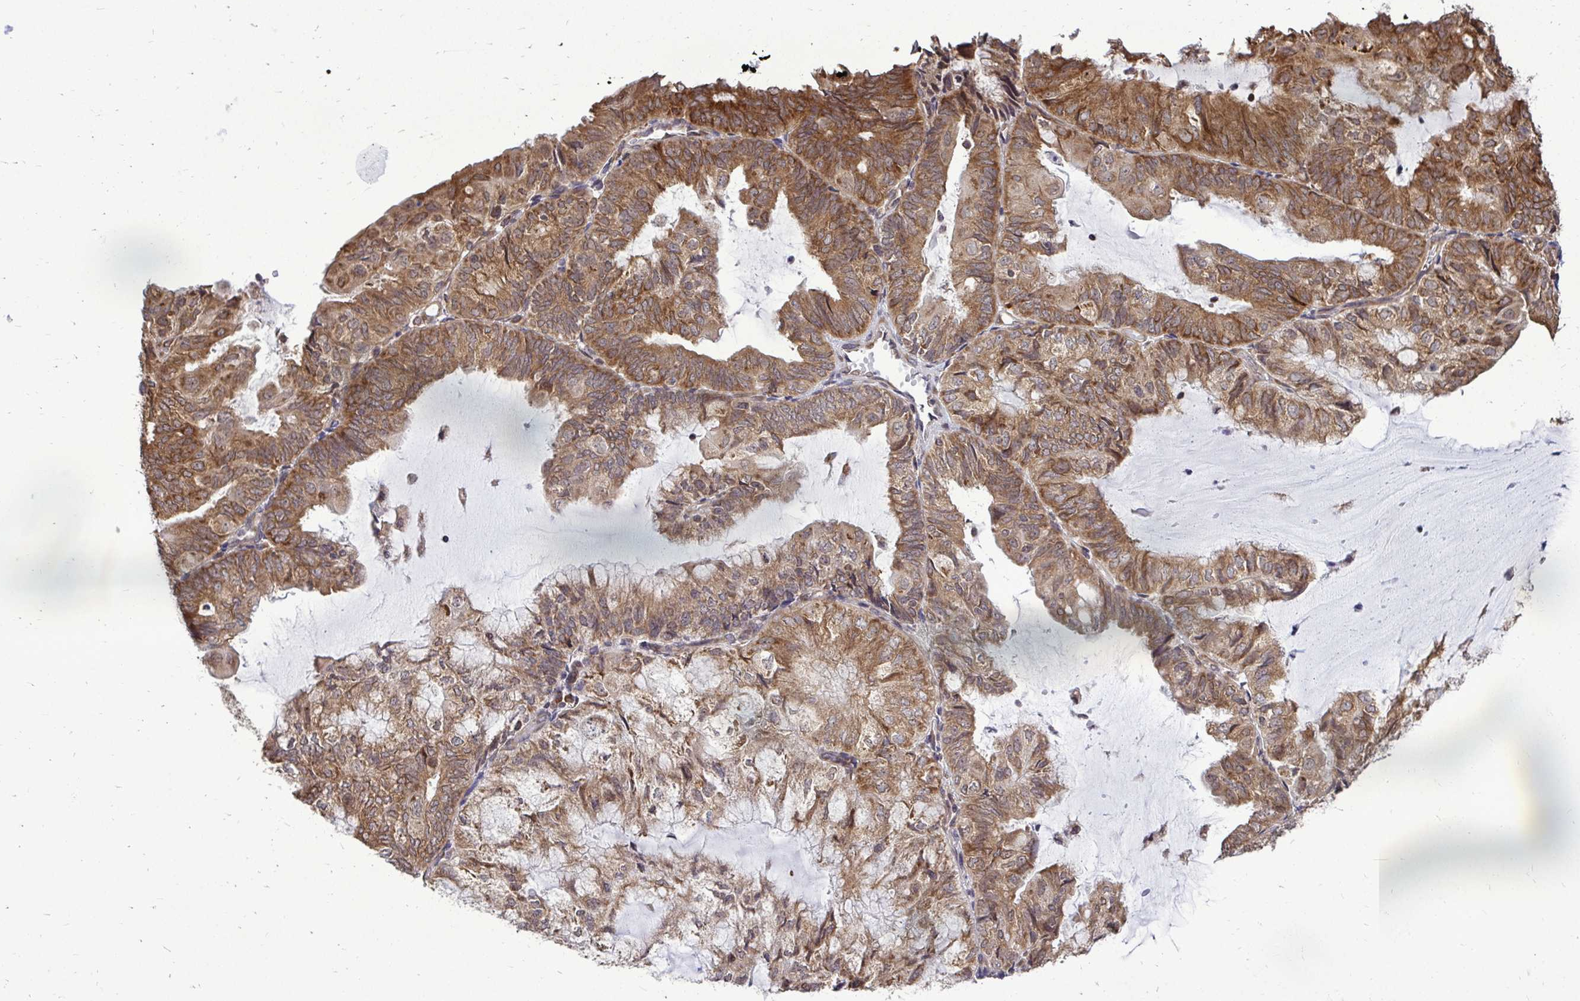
{"staining": {"intensity": "moderate", "quantity": ">75%", "location": "cytoplasmic/membranous"}, "tissue": "endometrial cancer", "cell_type": "Tumor cells", "image_type": "cancer", "snomed": [{"axis": "morphology", "description": "Adenocarcinoma, NOS"}, {"axis": "topography", "description": "Endometrium"}], "caption": "Immunohistochemistry histopathology image of endometrial adenocarcinoma stained for a protein (brown), which shows medium levels of moderate cytoplasmic/membranous staining in approximately >75% of tumor cells.", "gene": "FMR1", "patient": {"sex": "female", "age": 81}}